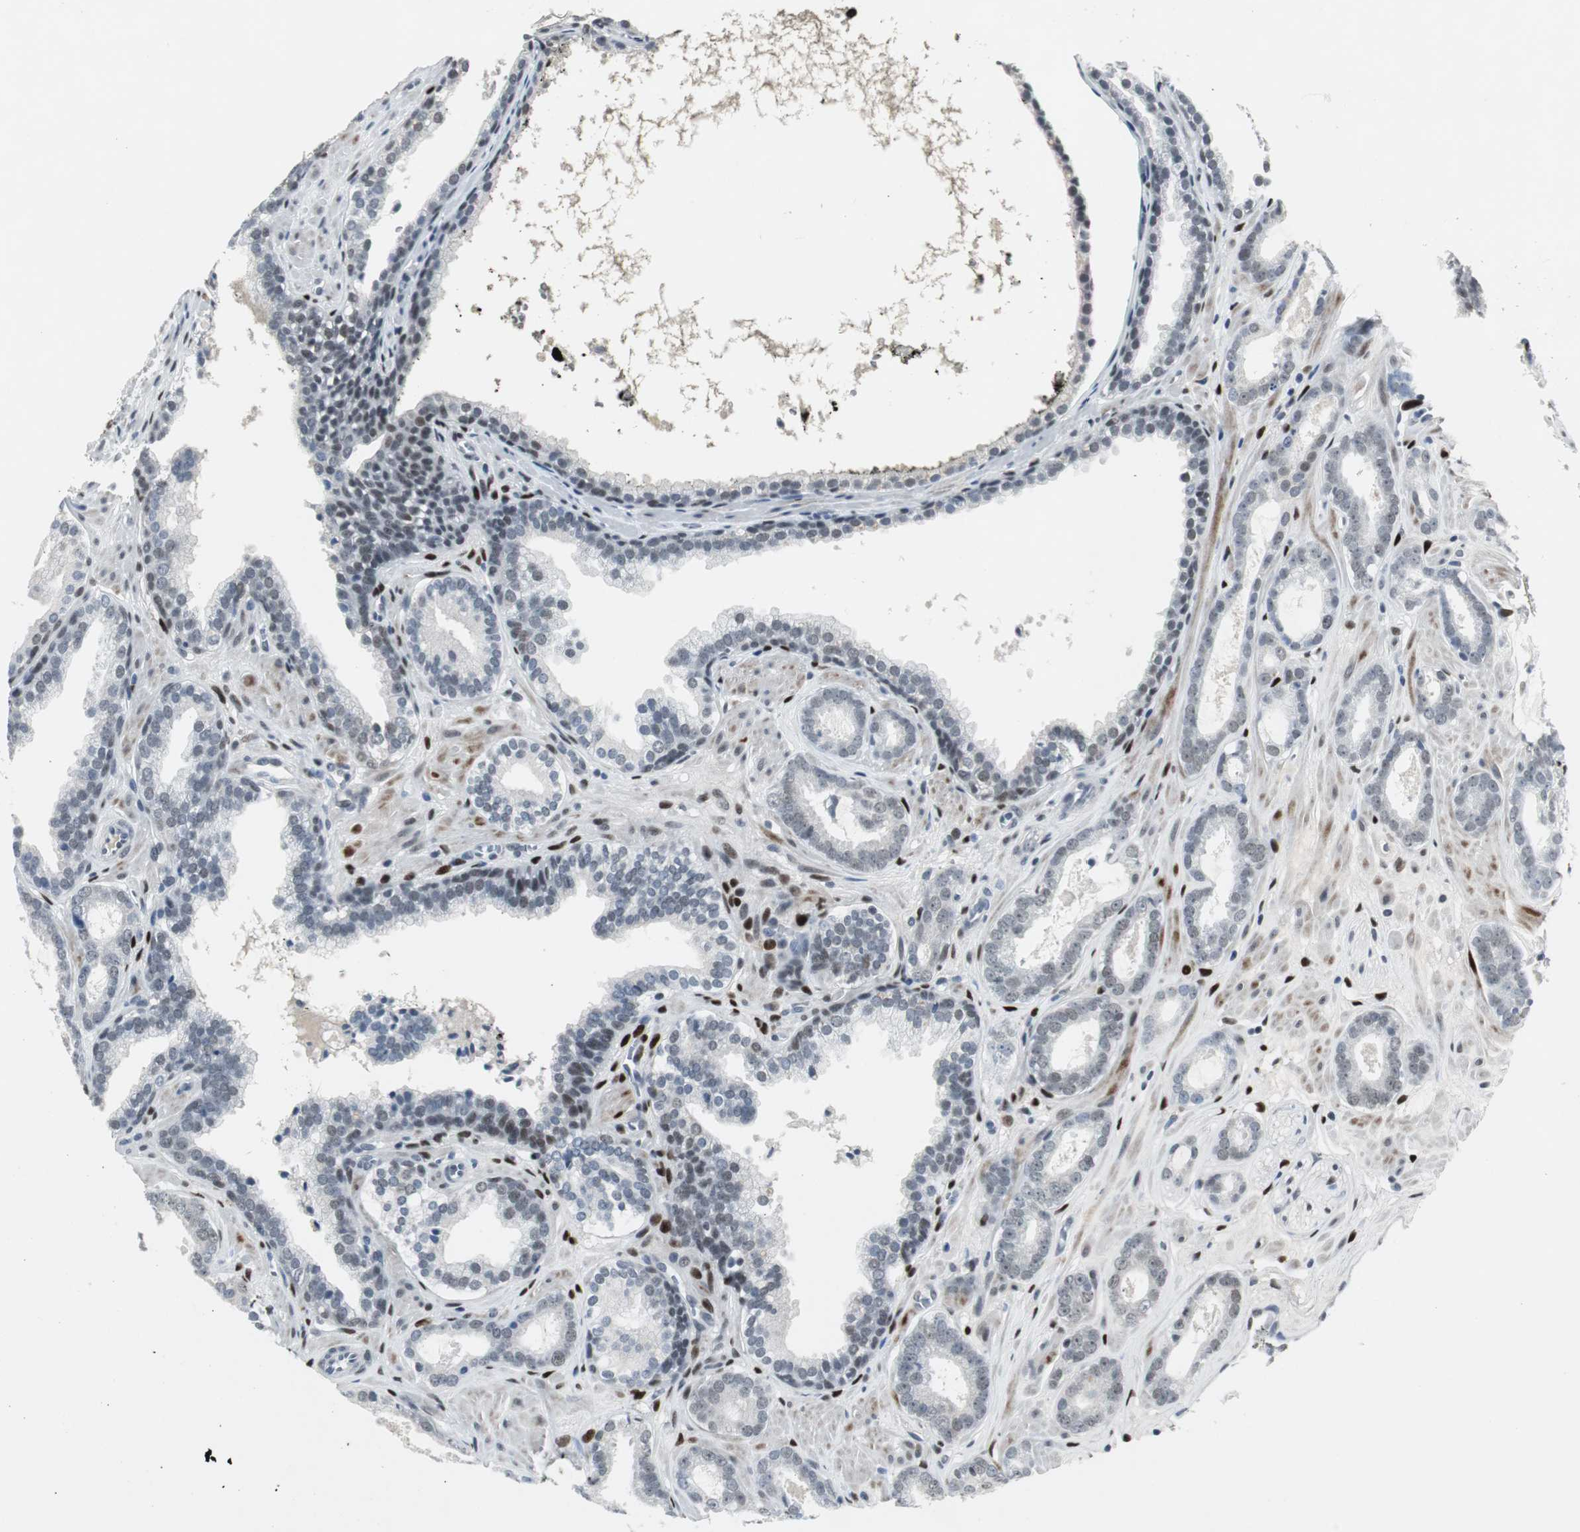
{"staining": {"intensity": "negative", "quantity": "none", "location": "none"}, "tissue": "prostate cancer", "cell_type": "Tumor cells", "image_type": "cancer", "snomed": [{"axis": "morphology", "description": "Adenocarcinoma, Low grade"}, {"axis": "topography", "description": "Prostate"}], "caption": "This is a histopathology image of immunohistochemistry (IHC) staining of prostate cancer, which shows no expression in tumor cells.", "gene": "ELK1", "patient": {"sex": "male", "age": 57}}